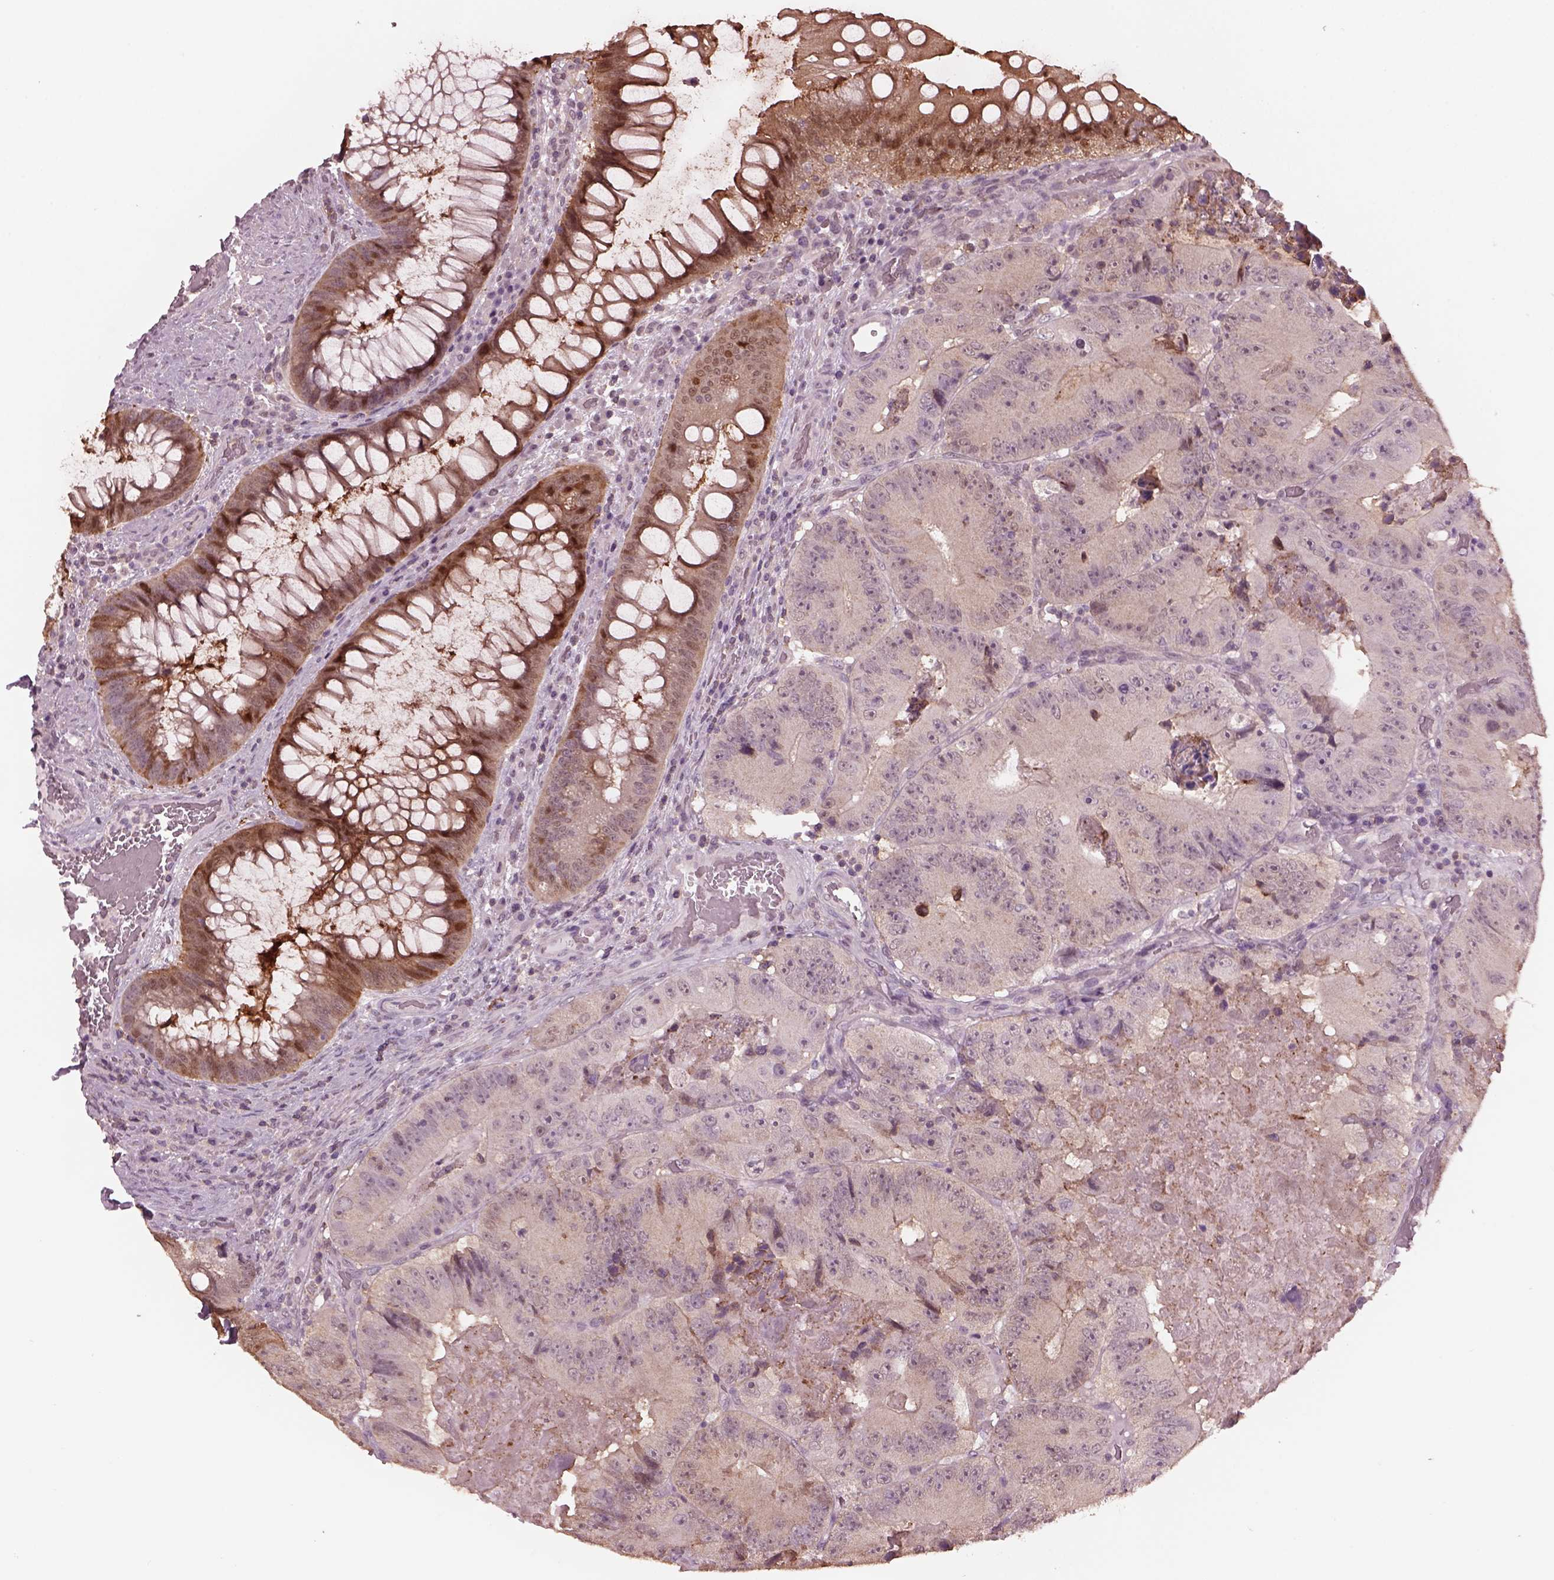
{"staining": {"intensity": "negative", "quantity": "none", "location": "none"}, "tissue": "colorectal cancer", "cell_type": "Tumor cells", "image_type": "cancer", "snomed": [{"axis": "morphology", "description": "Adenocarcinoma, NOS"}, {"axis": "topography", "description": "Colon"}], "caption": "This is an immunohistochemistry histopathology image of adenocarcinoma (colorectal). There is no positivity in tumor cells.", "gene": "SRI", "patient": {"sex": "female", "age": 86}}